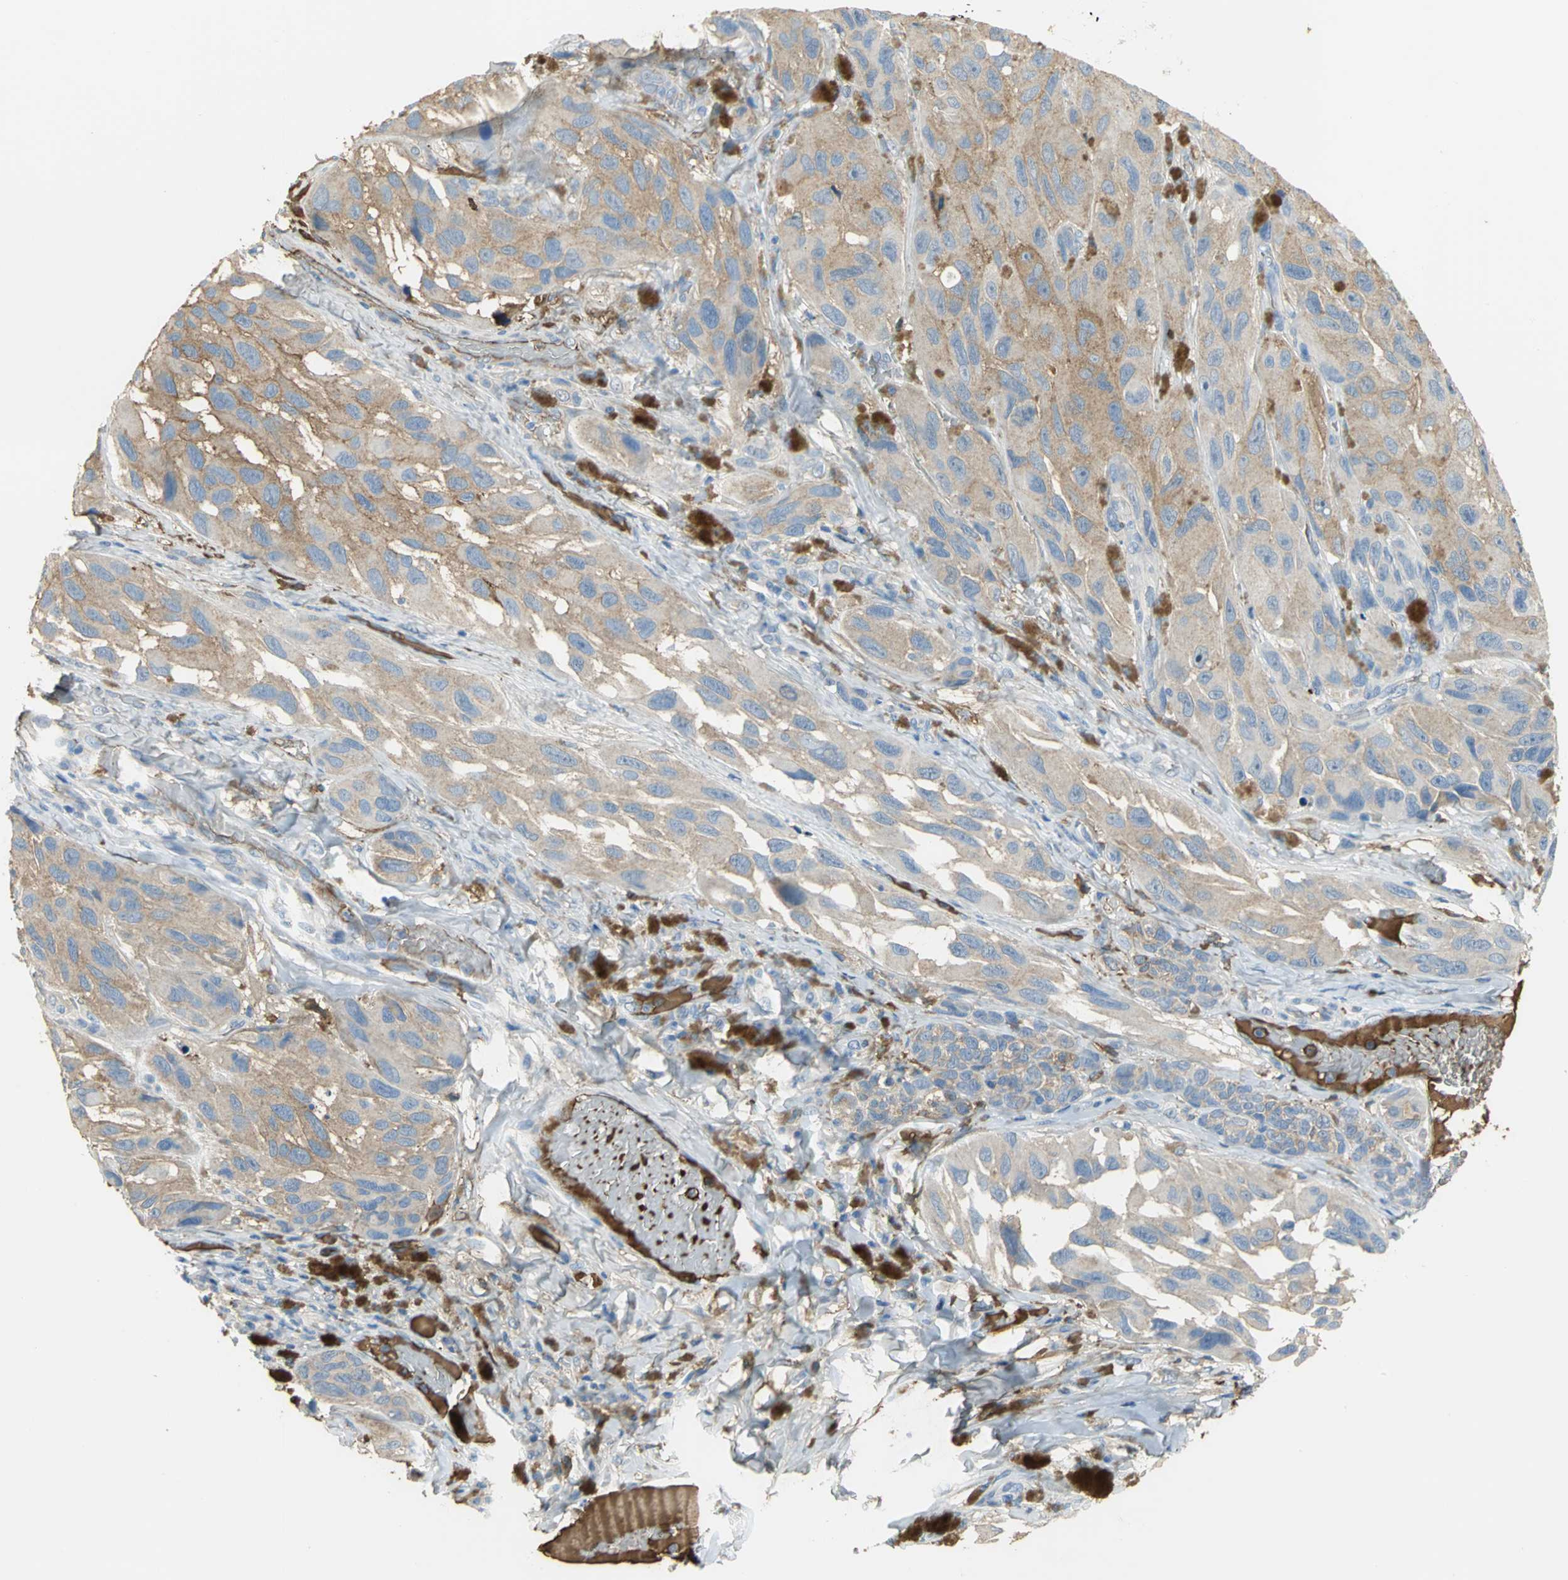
{"staining": {"intensity": "moderate", "quantity": ">75%", "location": "cytoplasmic/membranous"}, "tissue": "melanoma", "cell_type": "Tumor cells", "image_type": "cancer", "snomed": [{"axis": "morphology", "description": "Malignant melanoma, NOS"}, {"axis": "topography", "description": "Skin"}], "caption": "DAB immunohistochemical staining of human malignant melanoma demonstrates moderate cytoplasmic/membranous protein staining in approximately >75% of tumor cells.", "gene": "GYG2", "patient": {"sex": "female", "age": 73}}